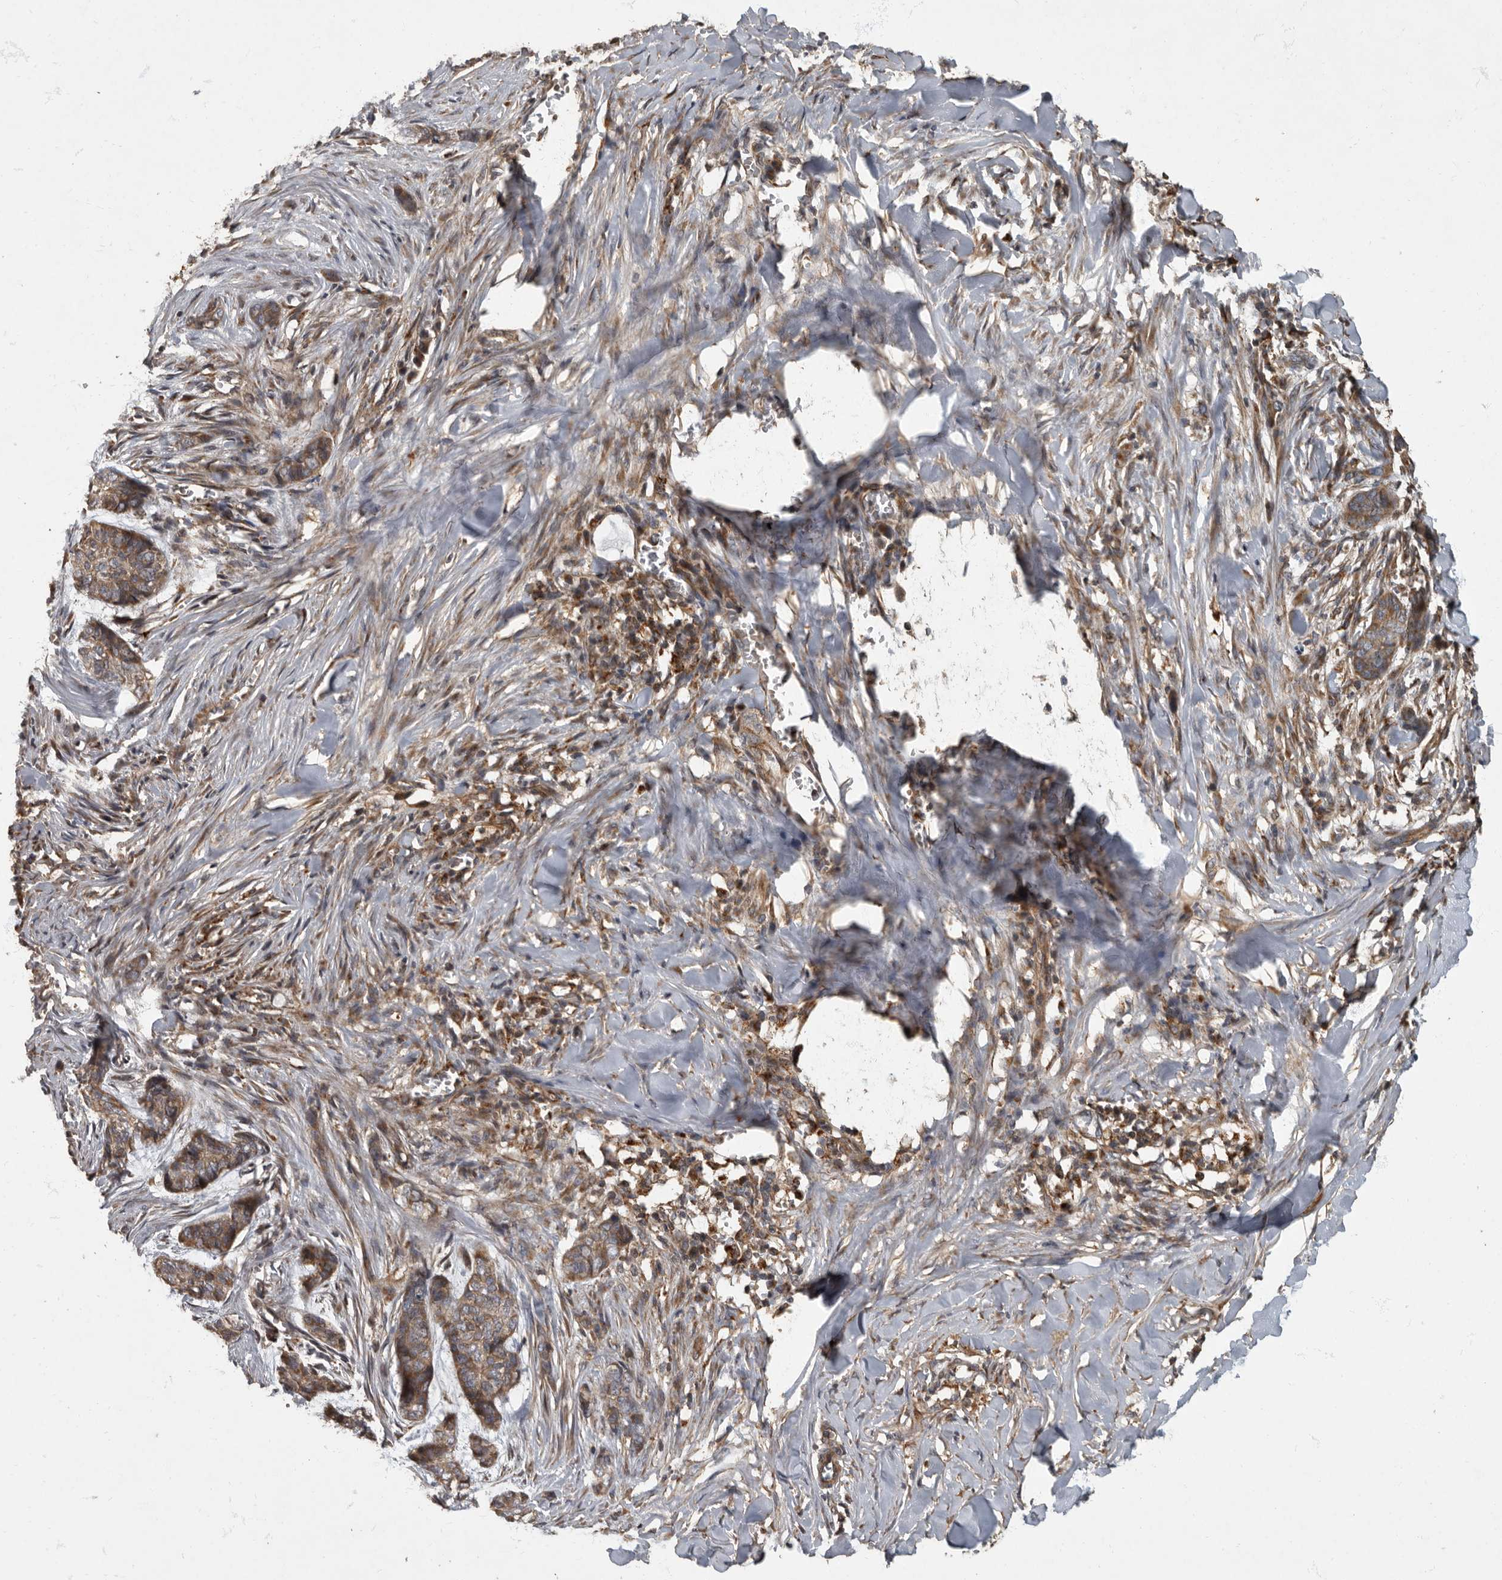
{"staining": {"intensity": "moderate", "quantity": ">75%", "location": "cytoplasmic/membranous"}, "tissue": "skin cancer", "cell_type": "Tumor cells", "image_type": "cancer", "snomed": [{"axis": "morphology", "description": "Basal cell carcinoma"}, {"axis": "topography", "description": "Skin"}], "caption": "Skin basal cell carcinoma stained with DAB IHC exhibits medium levels of moderate cytoplasmic/membranous positivity in approximately >75% of tumor cells. The staining was performed using DAB to visualize the protein expression in brown, while the nuclei were stained in blue with hematoxylin (Magnification: 20x).", "gene": "IQCK", "patient": {"sex": "female", "age": 64}}